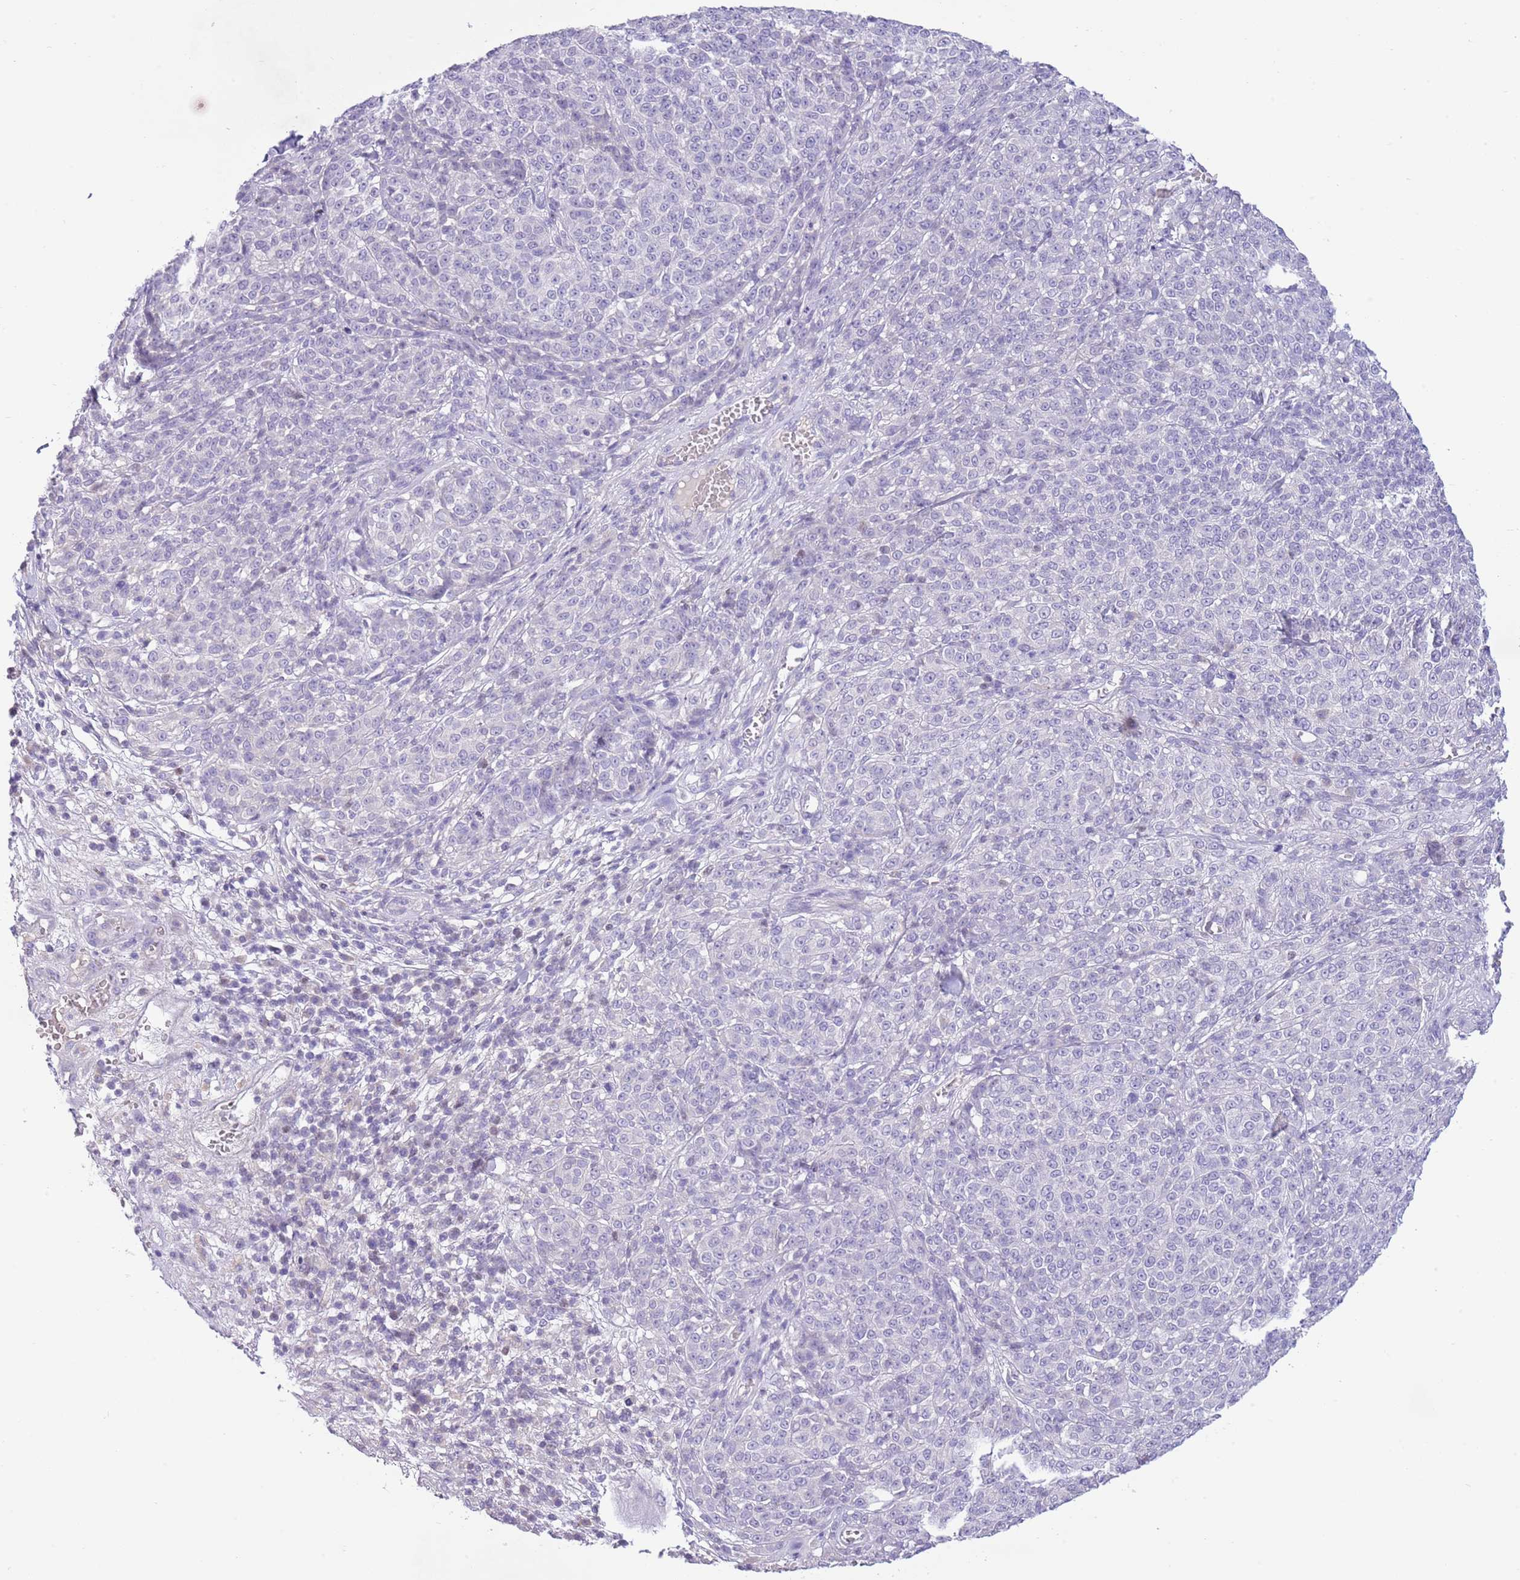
{"staining": {"intensity": "negative", "quantity": "none", "location": "none"}, "tissue": "melanoma", "cell_type": "Tumor cells", "image_type": "cancer", "snomed": [{"axis": "morphology", "description": "Normal tissue, NOS"}, {"axis": "morphology", "description": "Malignant melanoma, NOS"}, {"axis": "topography", "description": "Skin"}], "caption": "This image is of malignant melanoma stained with immunohistochemistry (IHC) to label a protein in brown with the nuclei are counter-stained blue. There is no staining in tumor cells. The staining was performed using DAB (3,3'-diaminobenzidine) to visualize the protein expression in brown, while the nuclei were stained in blue with hematoxylin (Magnification: 20x).", "gene": "TOX2", "patient": {"sex": "female", "age": 34}}